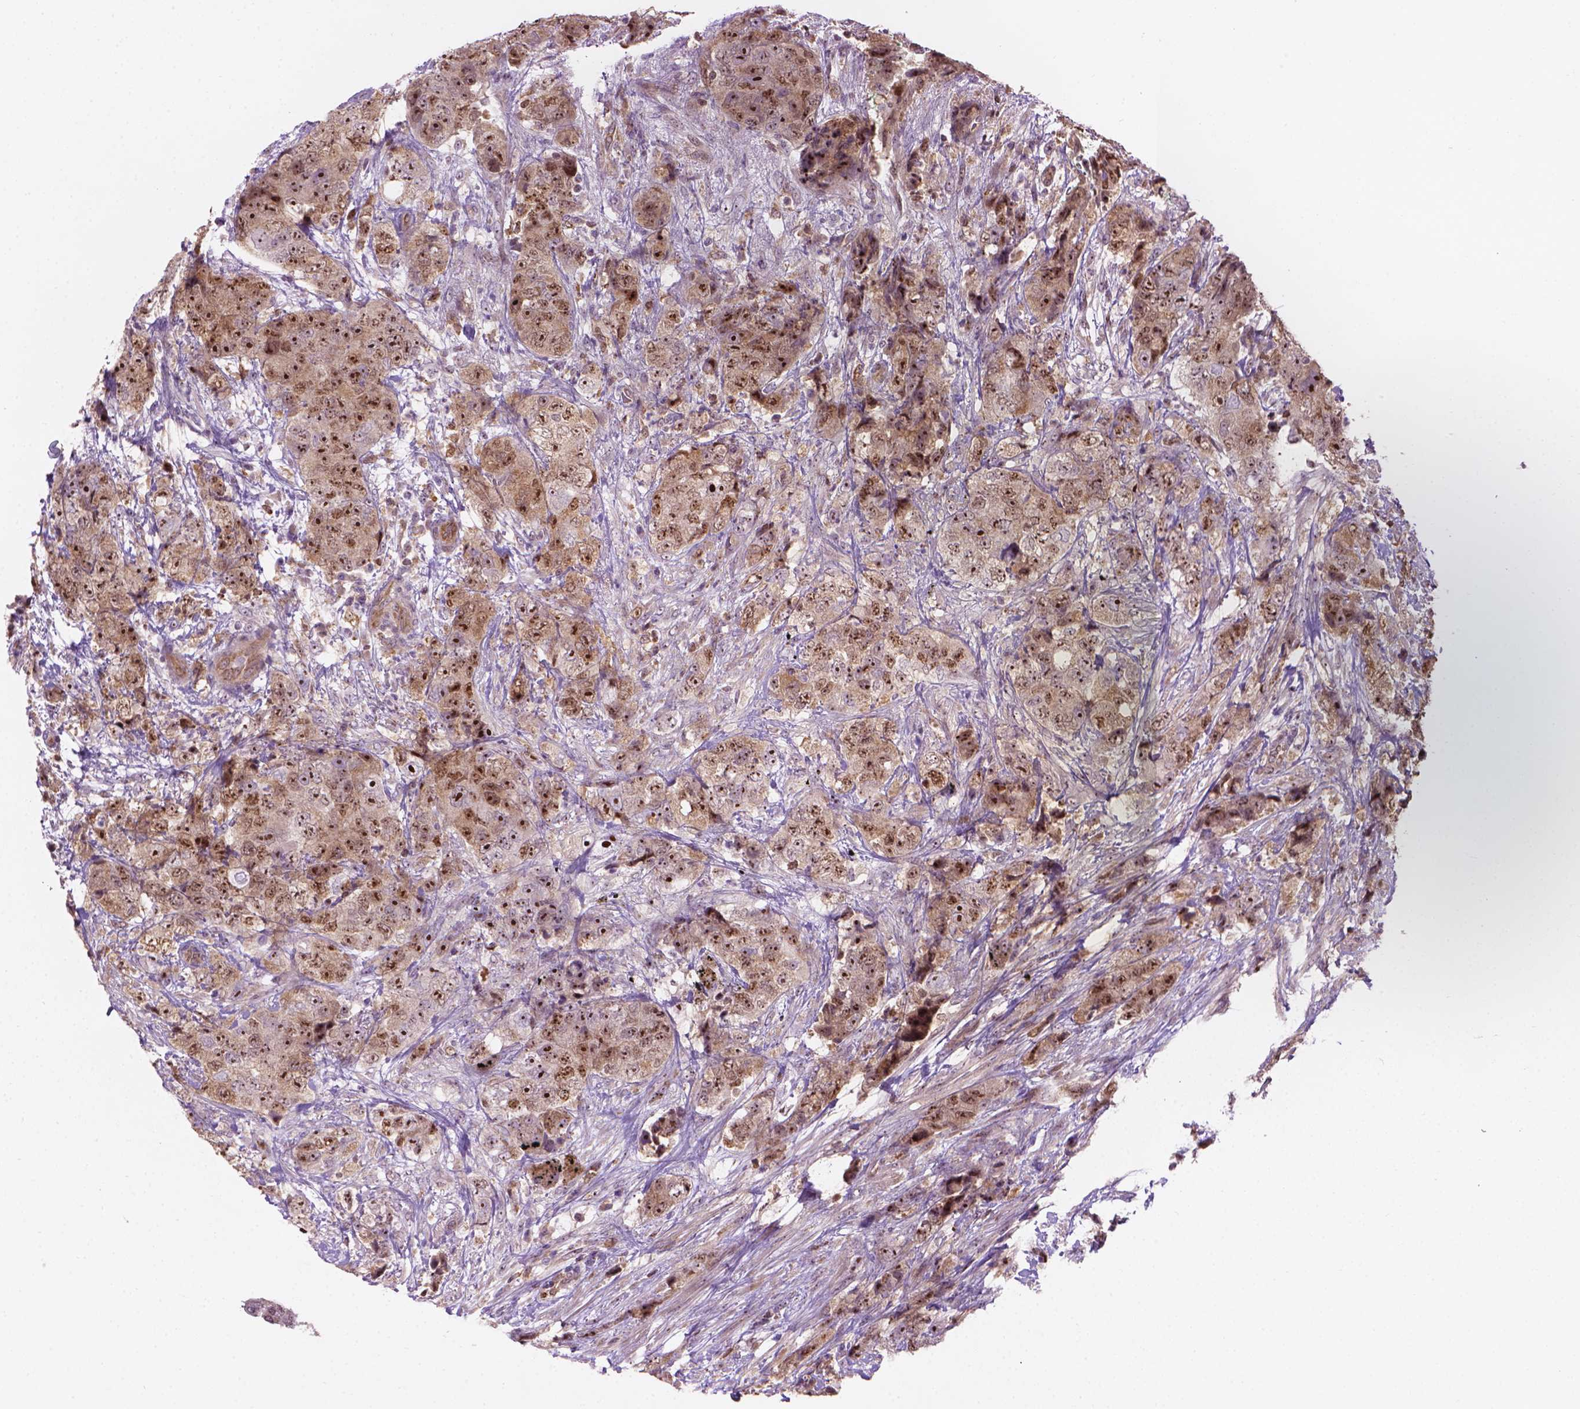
{"staining": {"intensity": "strong", "quantity": "25%-75%", "location": "nuclear"}, "tissue": "urothelial cancer", "cell_type": "Tumor cells", "image_type": "cancer", "snomed": [{"axis": "morphology", "description": "Urothelial carcinoma, High grade"}, {"axis": "topography", "description": "Urinary bladder"}], "caption": "Approximately 25%-75% of tumor cells in urothelial cancer reveal strong nuclear protein staining as visualized by brown immunohistochemical staining.", "gene": "SMC2", "patient": {"sex": "female", "age": 78}}